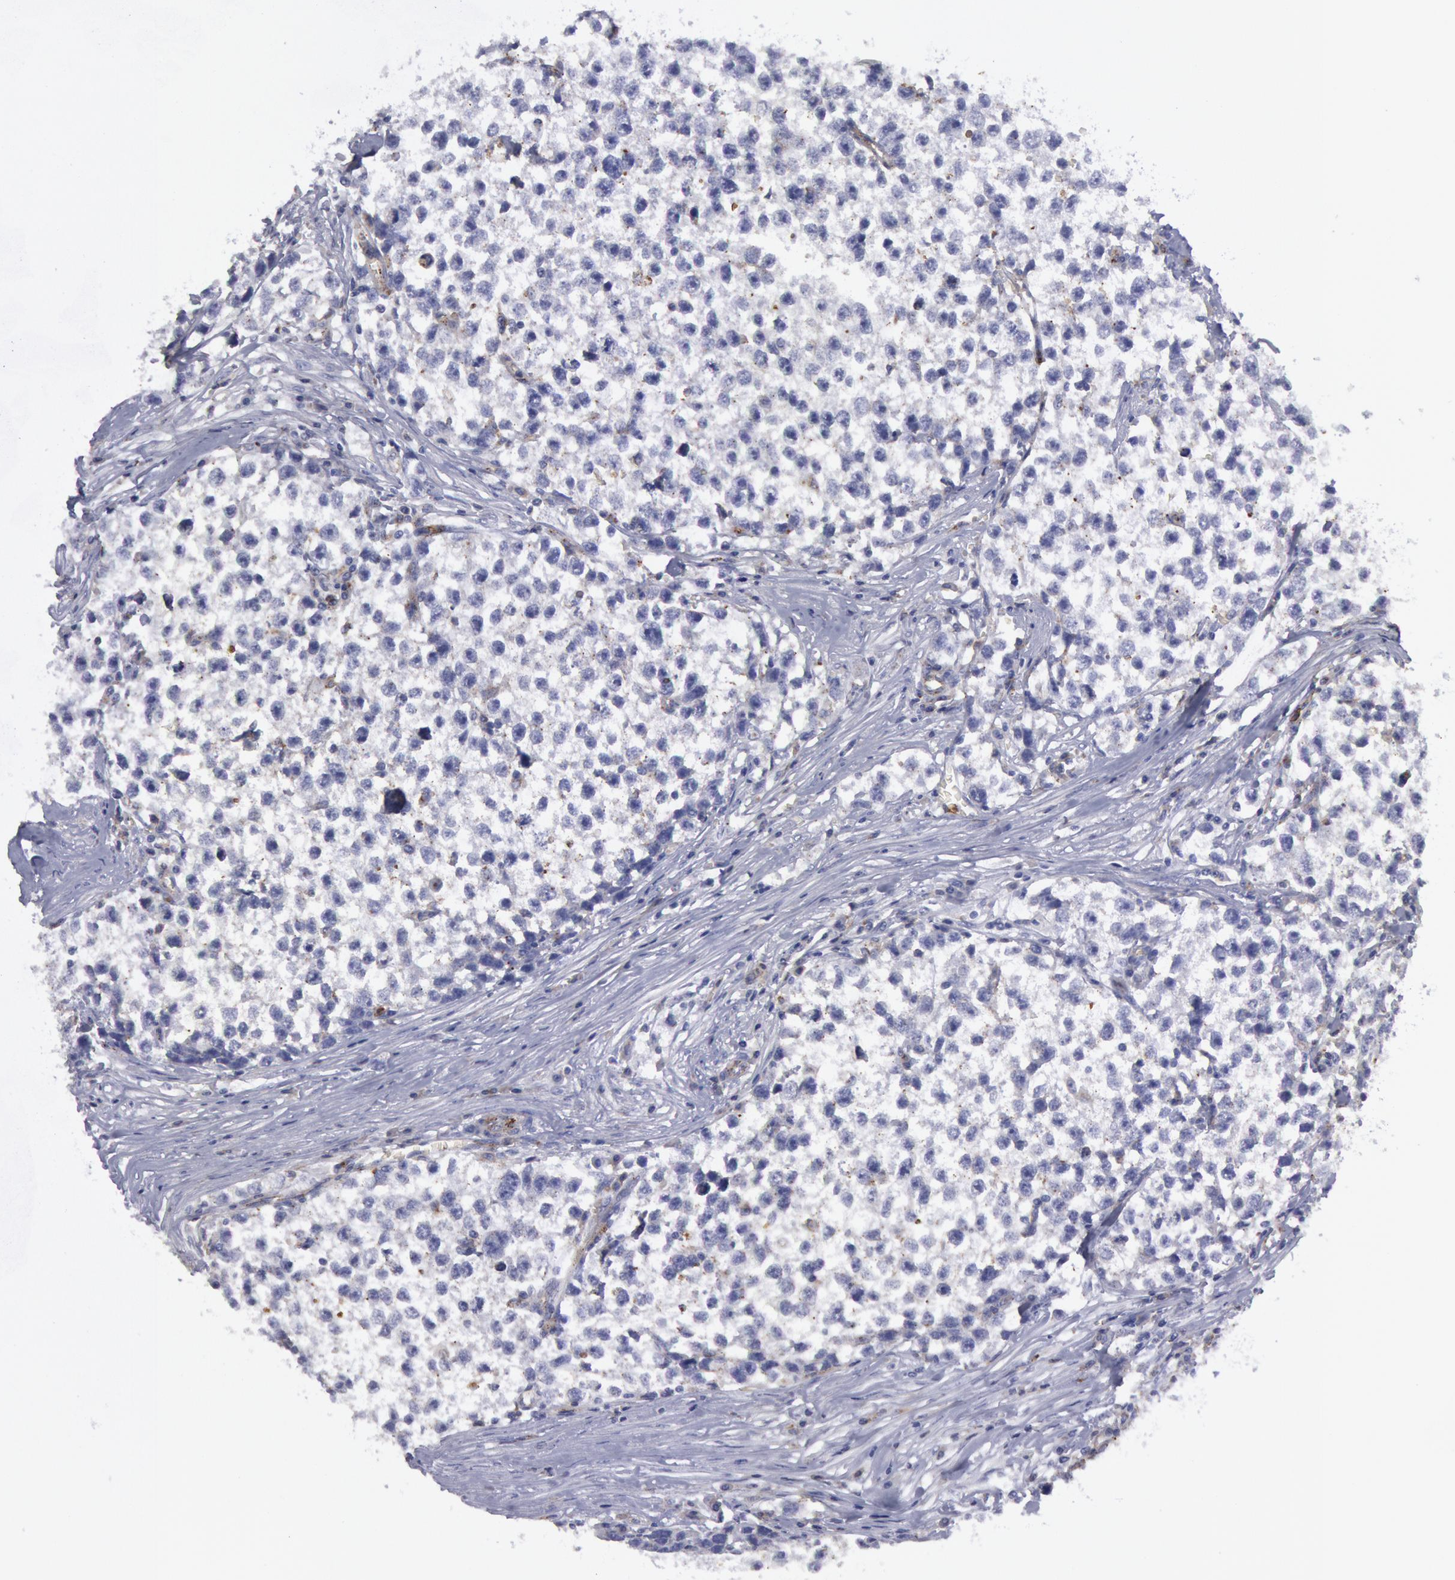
{"staining": {"intensity": "negative", "quantity": "none", "location": "none"}, "tissue": "testis cancer", "cell_type": "Tumor cells", "image_type": "cancer", "snomed": [{"axis": "morphology", "description": "Seminoma, NOS"}, {"axis": "morphology", "description": "Carcinoma, Embryonal, NOS"}, {"axis": "topography", "description": "Testis"}], "caption": "Testis seminoma was stained to show a protein in brown. There is no significant expression in tumor cells. (DAB (3,3'-diaminobenzidine) immunohistochemistry, high magnification).", "gene": "FLOT1", "patient": {"sex": "male", "age": 30}}